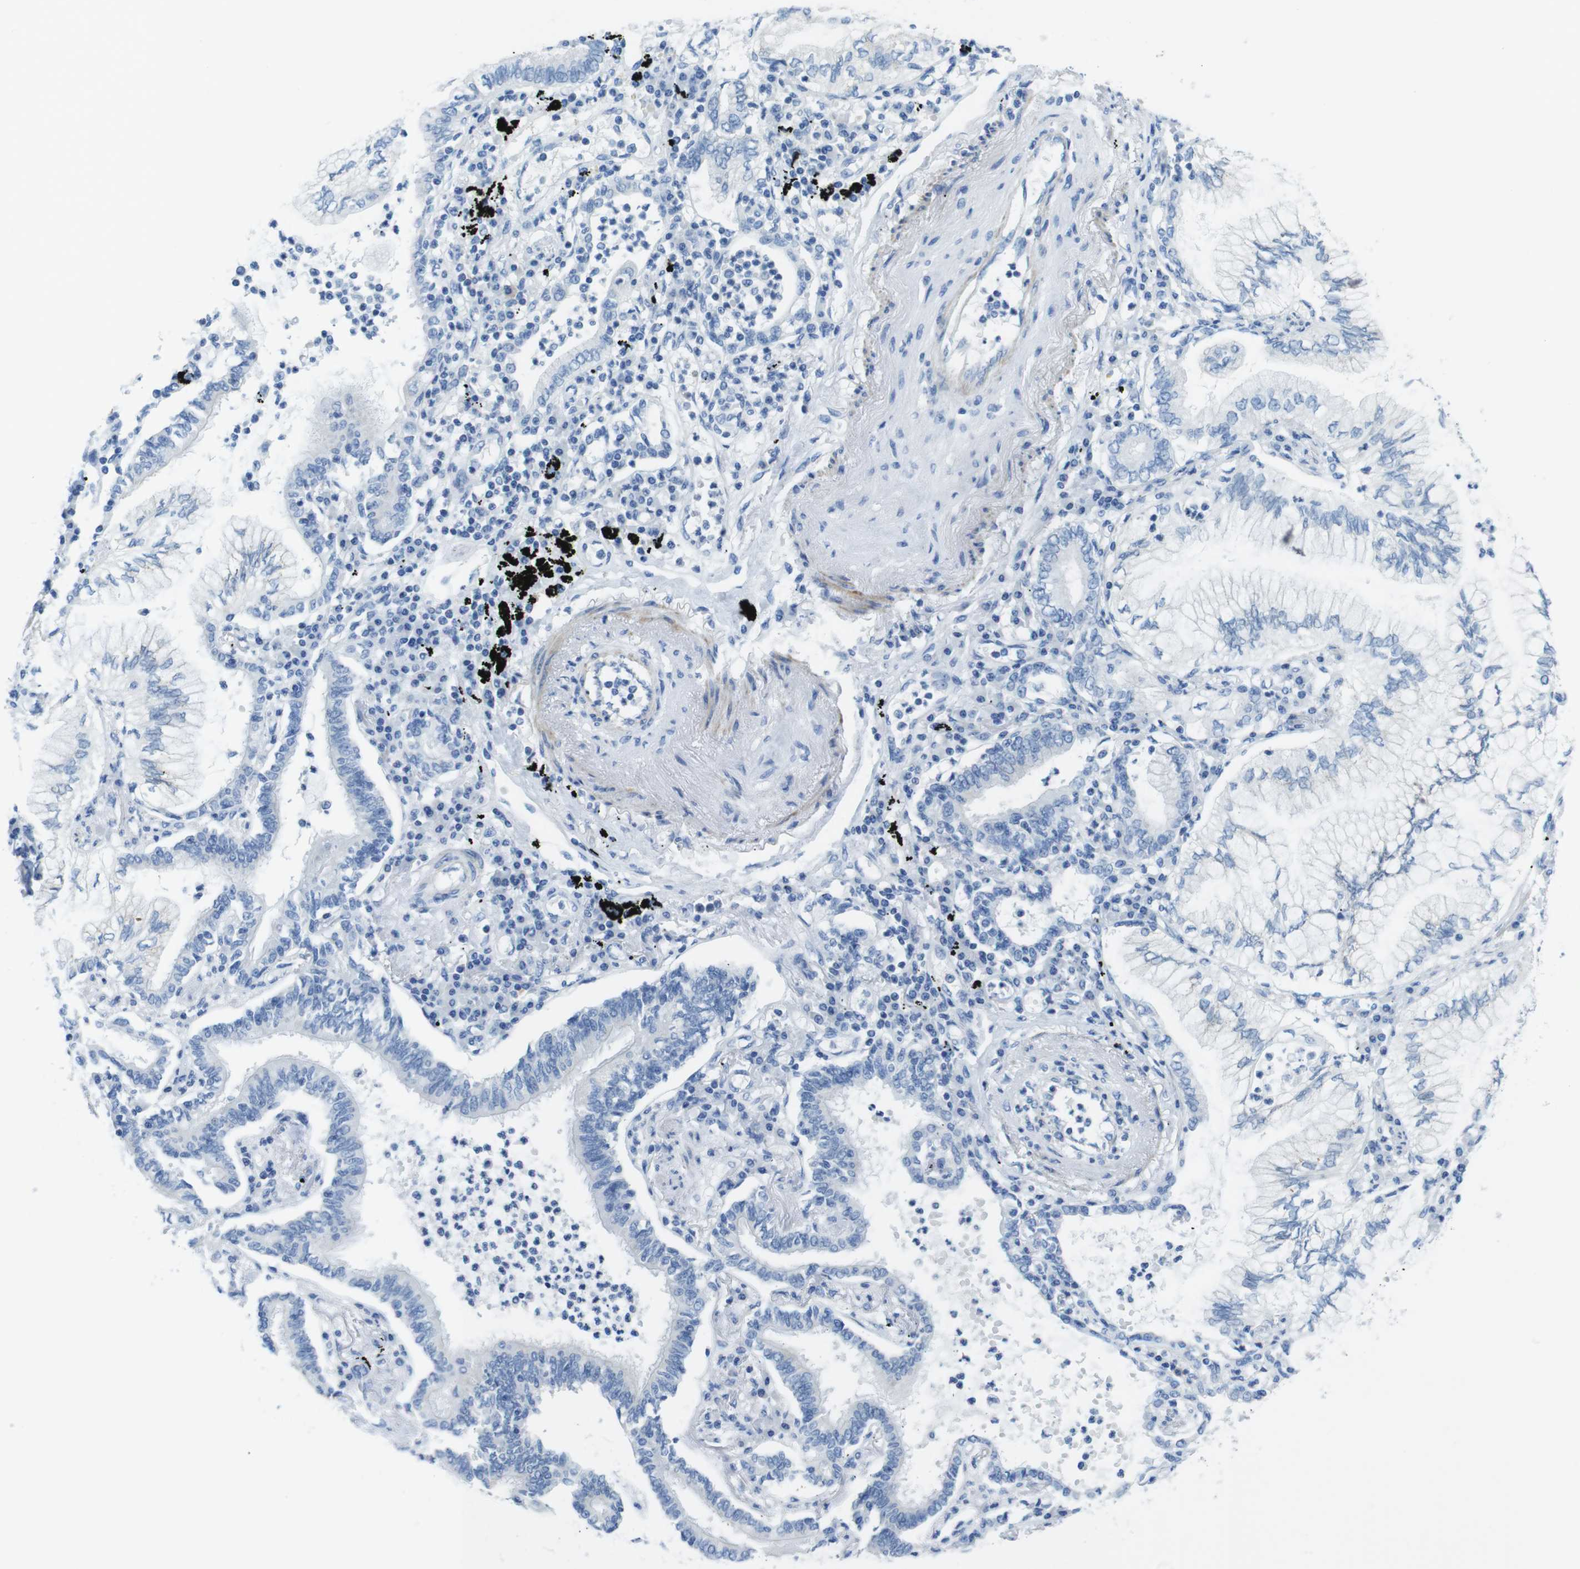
{"staining": {"intensity": "negative", "quantity": "none", "location": "none"}, "tissue": "lung cancer", "cell_type": "Tumor cells", "image_type": "cancer", "snomed": [{"axis": "morphology", "description": "Normal tissue, NOS"}, {"axis": "morphology", "description": "Adenocarcinoma, NOS"}, {"axis": "topography", "description": "Bronchus"}, {"axis": "topography", "description": "Lung"}], "caption": "This is an immunohistochemistry (IHC) photomicrograph of human lung cancer. There is no positivity in tumor cells.", "gene": "ASIC5", "patient": {"sex": "female", "age": 70}}